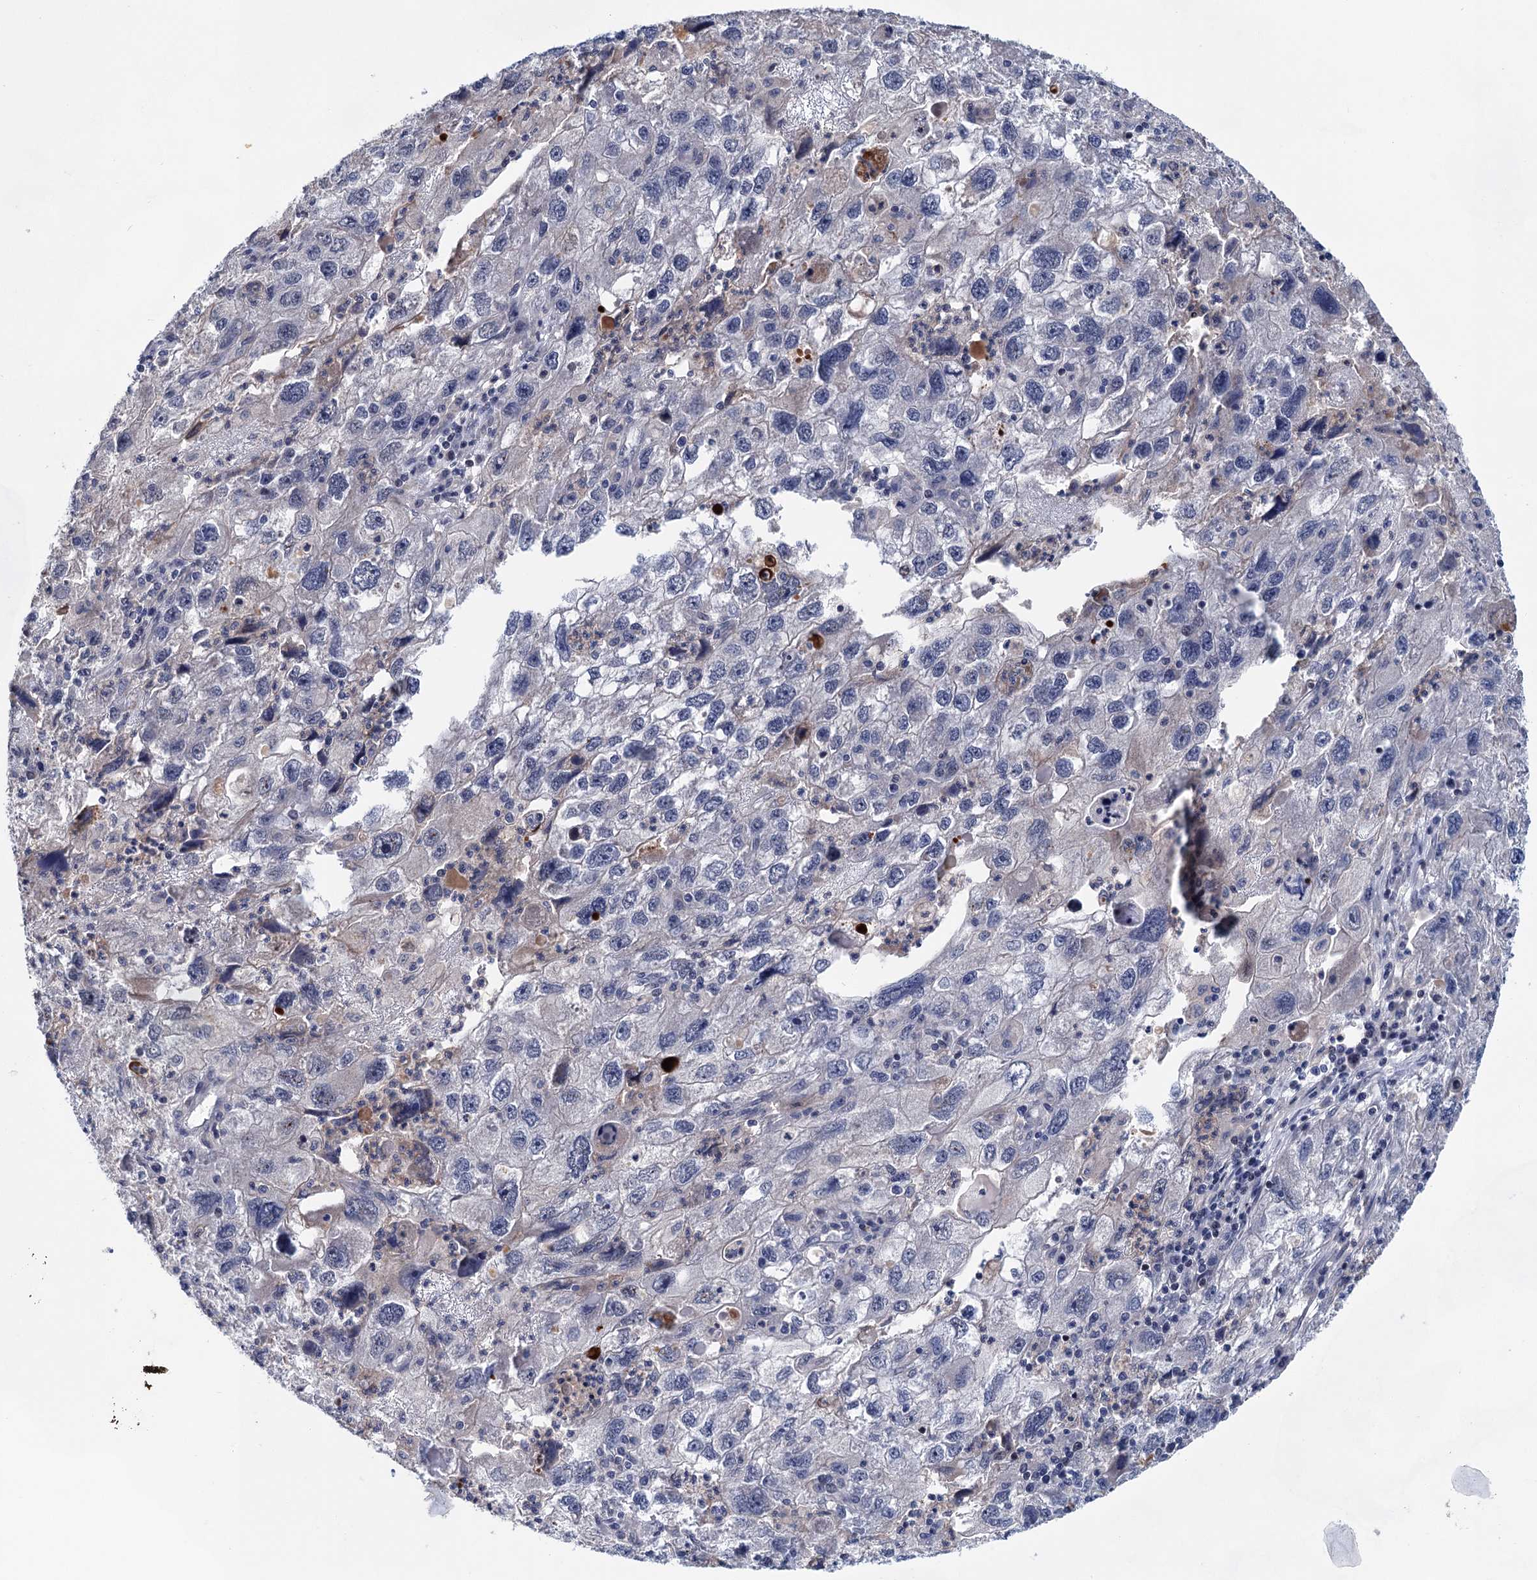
{"staining": {"intensity": "negative", "quantity": "none", "location": "none"}, "tissue": "endometrial cancer", "cell_type": "Tumor cells", "image_type": "cancer", "snomed": [{"axis": "morphology", "description": "Adenocarcinoma, NOS"}, {"axis": "topography", "description": "Endometrium"}], "caption": "An image of endometrial cancer stained for a protein displays no brown staining in tumor cells.", "gene": "MORN3", "patient": {"sex": "female", "age": 49}}